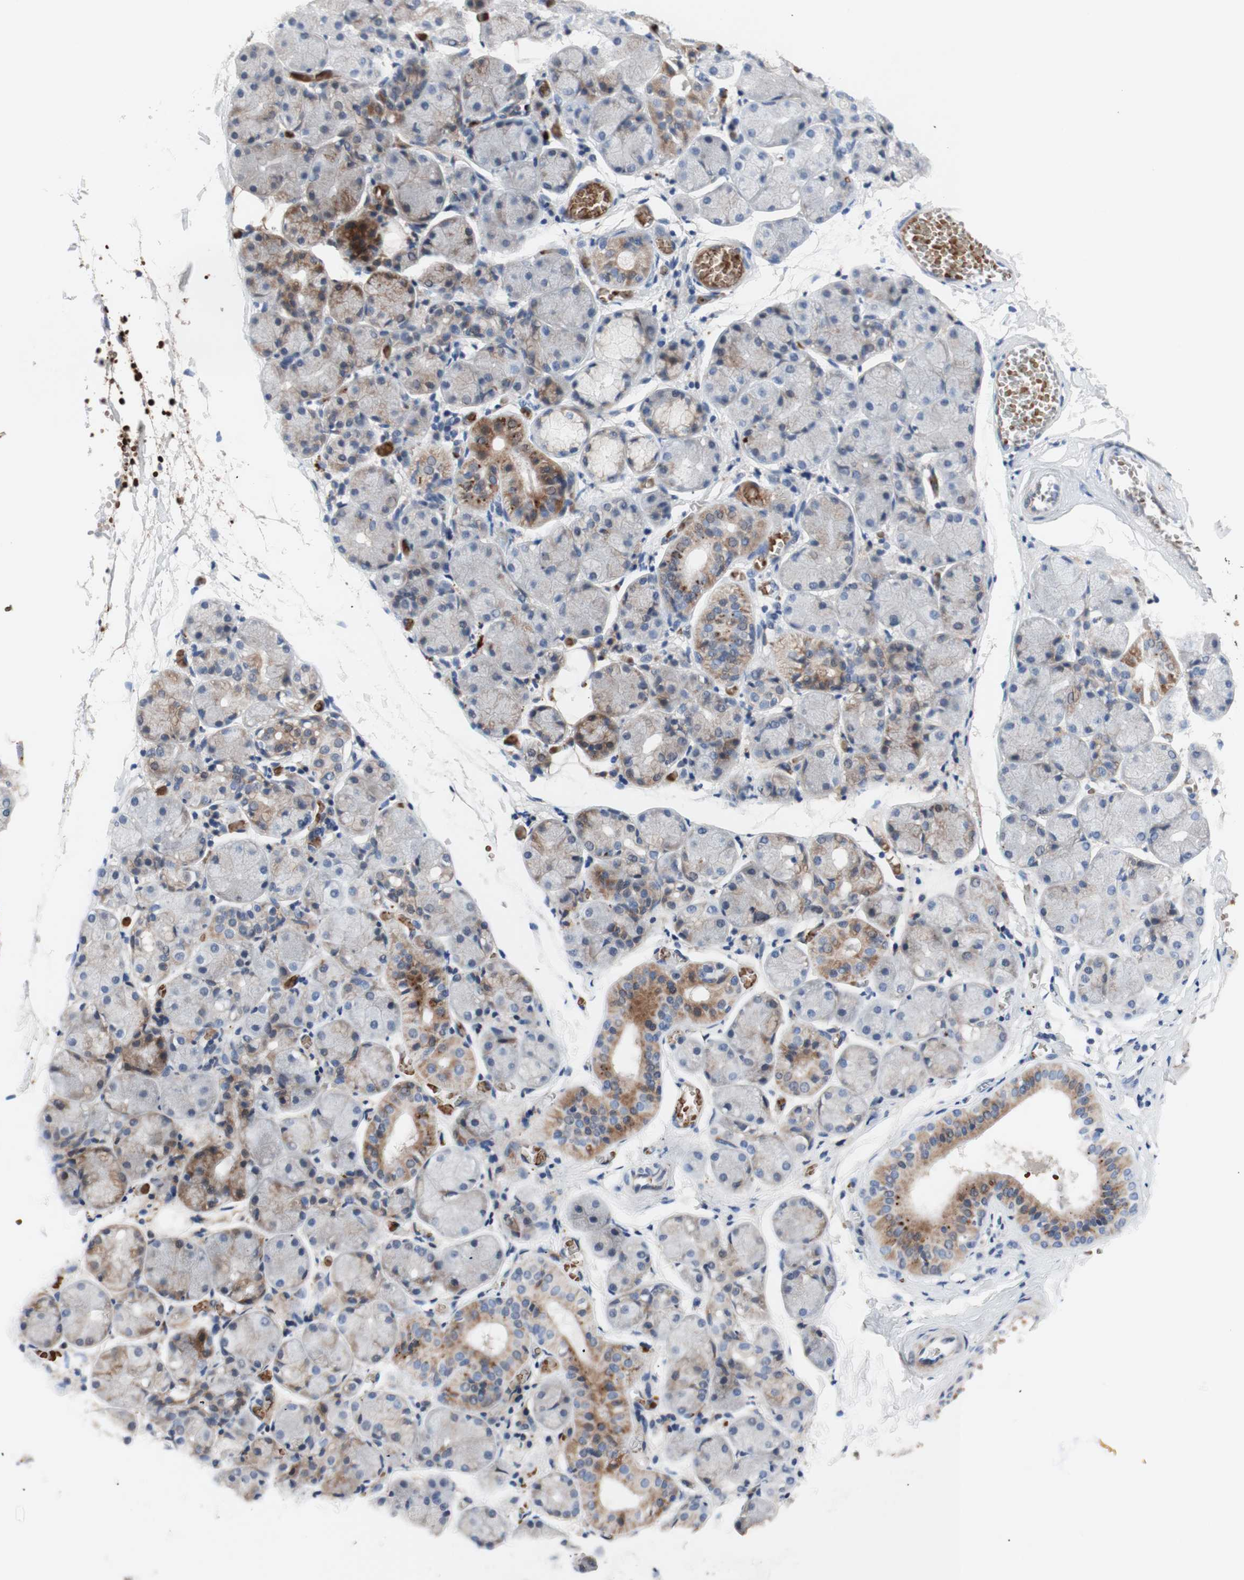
{"staining": {"intensity": "moderate", "quantity": "<25%", "location": "cytoplasmic/membranous"}, "tissue": "salivary gland", "cell_type": "Glandular cells", "image_type": "normal", "snomed": [{"axis": "morphology", "description": "Normal tissue, NOS"}, {"axis": "topography", "description": "Salivary gland"}], "caption": "High-power microscopy captured an immunohistochemistry (IHC) micrograph of benign salivary gland, revealing moderate cytoplasmic/membranous positivity in approximately <25% of glandular cells.", "gene": "CDON", "patient": {"sex": "female", "age": 24}}